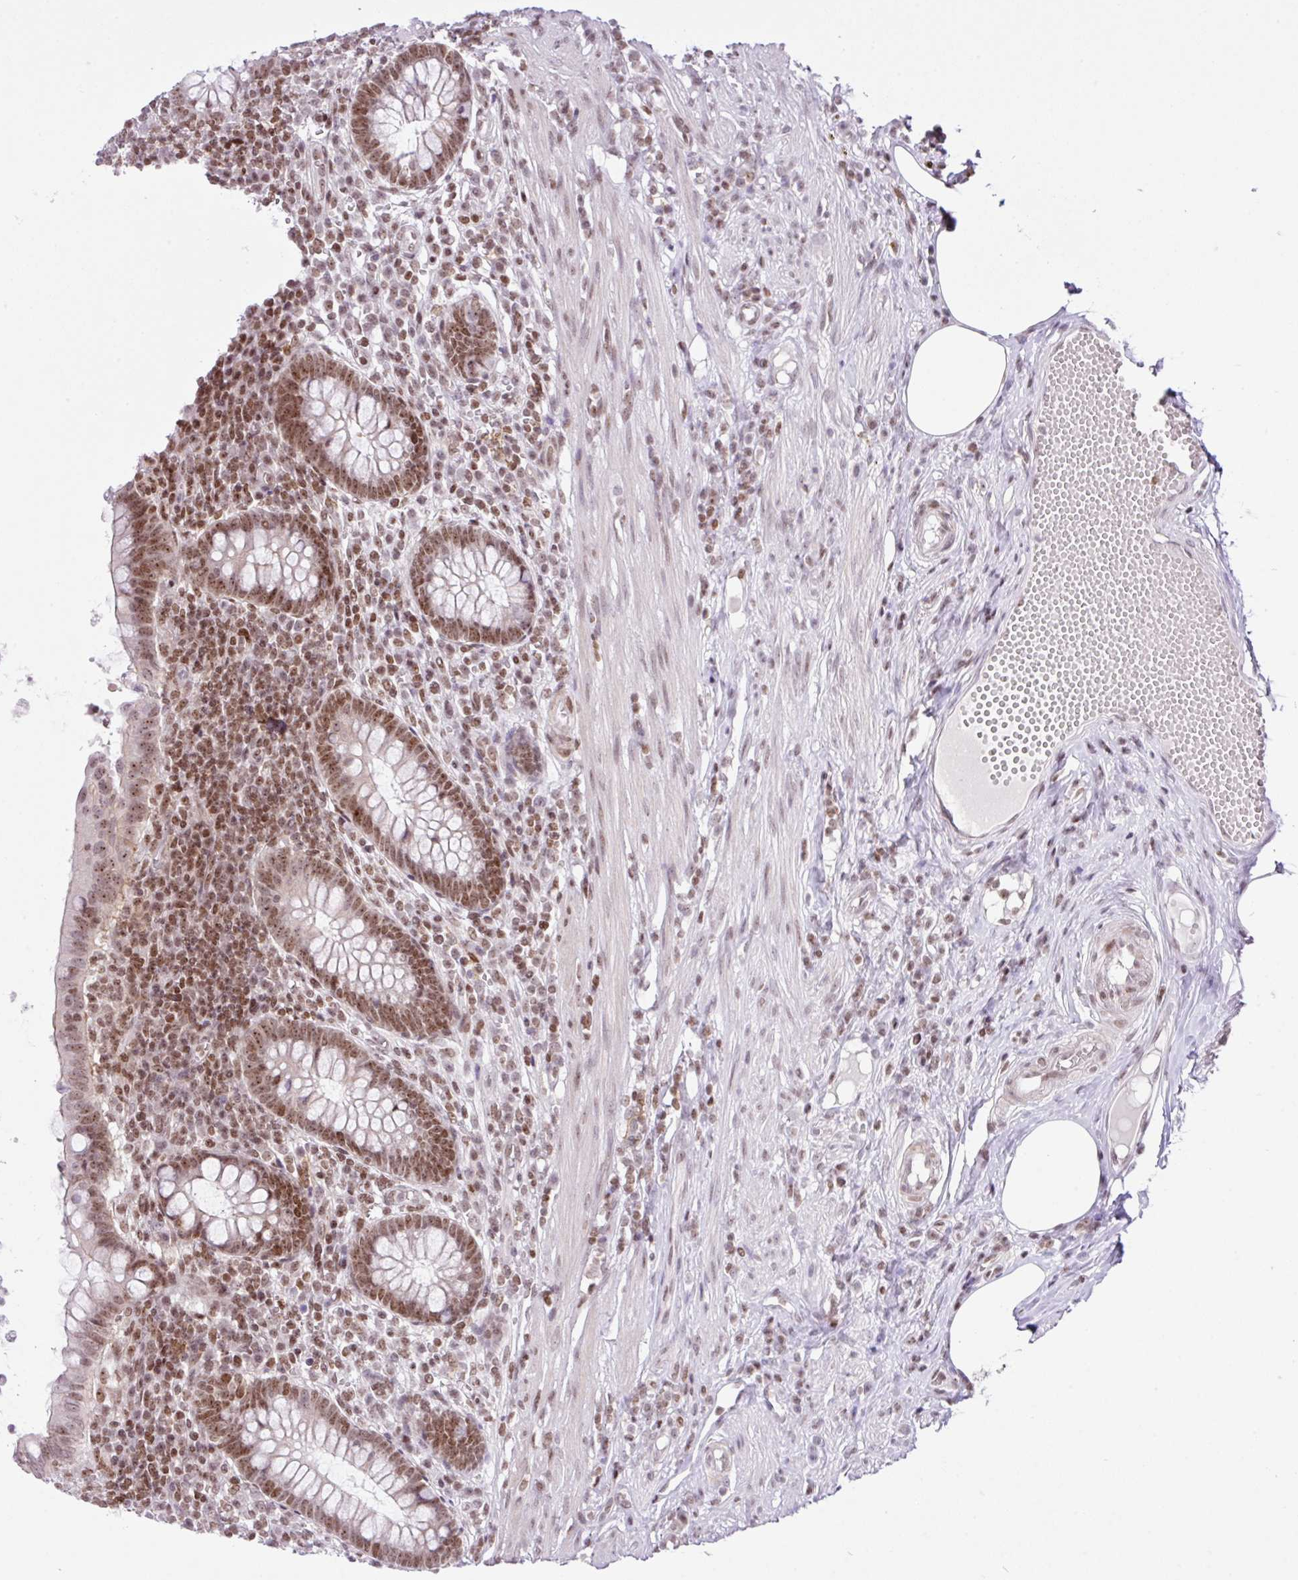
{"staining": {"intensity": "moderate", "quantity": ">75%", "location": "nuclear"}, "tissue": "appendix", "cell_type": "Glandular cells", "image_type": "normal", "snomed": [{"axis": "morphology", "description": "Normal tissue, NOS"}, {"axis": "topography", "description": "Appendix"}], "caption": "IHC staining of unremarkable appendix, which reveals medium levels of moderate nuclear positivity in about >75% of glandular cells indicating moderate nuclear protein expression. The staining was performed using DAB (brown) for protein detection and nuclei were counterstained in hematoxylin (blue).", "gene": "CCDC137", "patient": {"sex": "female", "age": 56}}